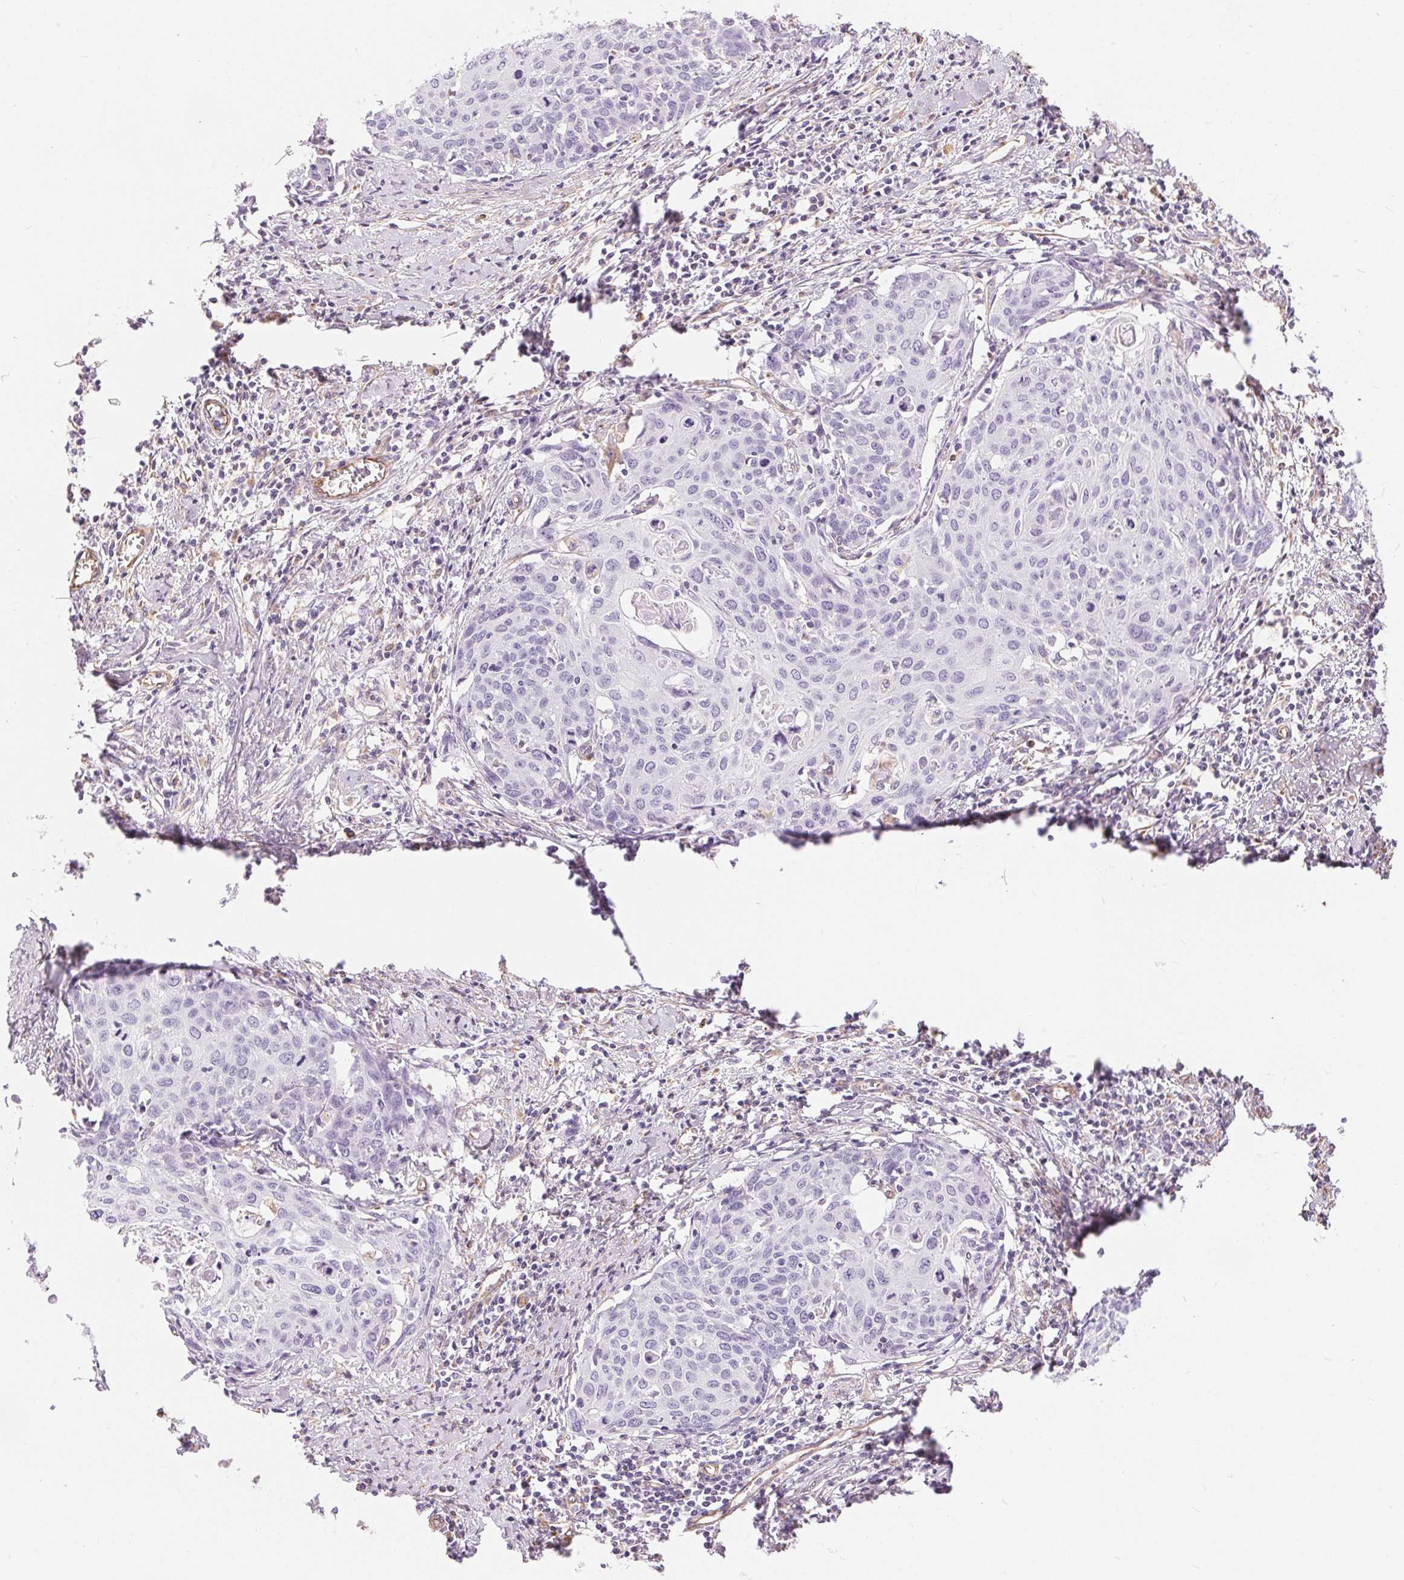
{"staining": {"intensity": "negative", "quantity": "none", "location": "none"}, "tissue": "cervical cancer", "cell_type": "Tumor cells", "image_type": "cancer", "snomed": [{"axis": "morphology", "description": "Squamous cell carcinoma, NOS"}, {"axis": "topography", "description": "Cervix"}], "caption": "Human squamous cell carcinoma (cervical) stained for a protein using immunohistochemistry displays no staining in tumor cells.", "gene": "GFAP", "patient": {"sex": "female", "age": 62}}